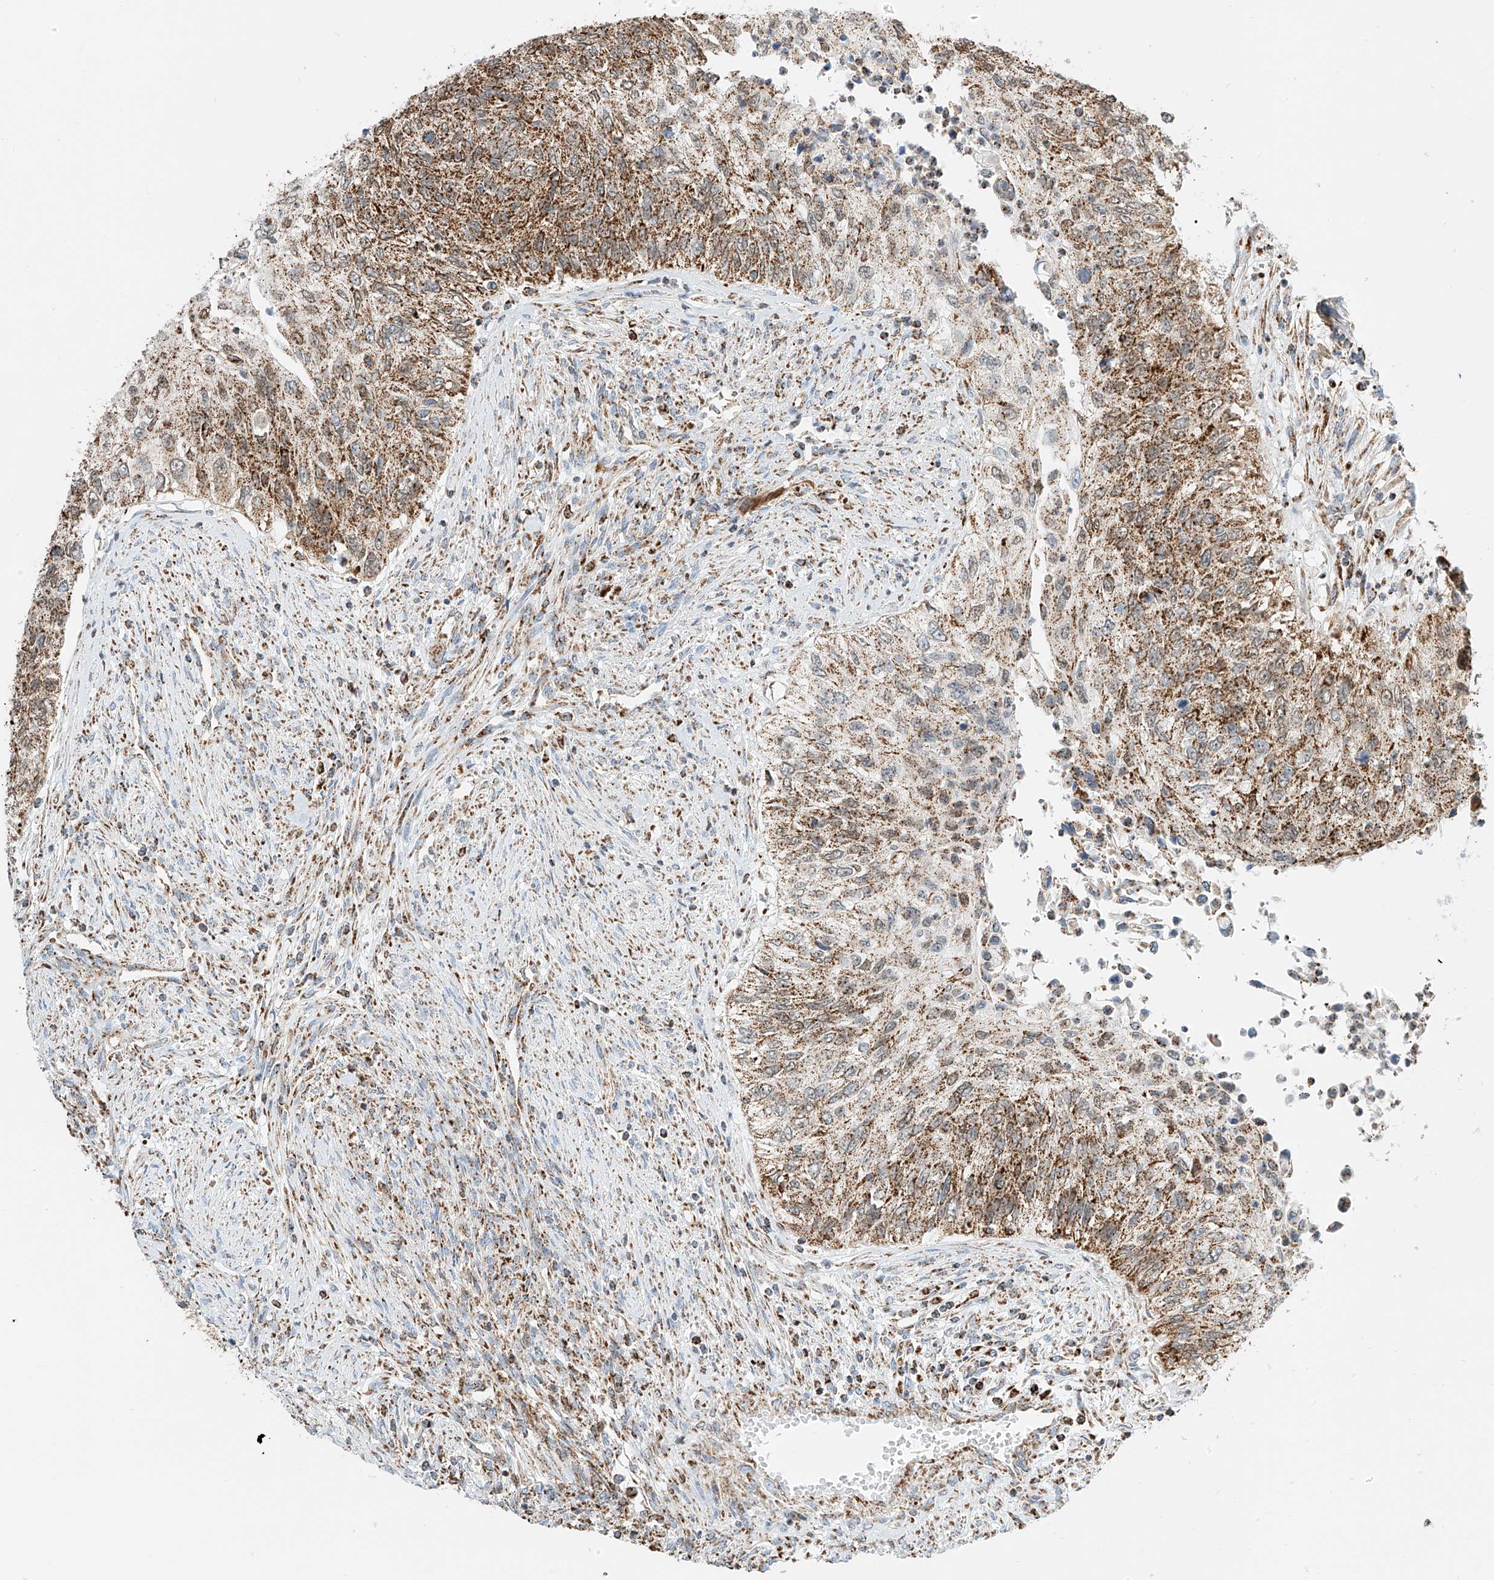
{"staining": {"intensity": "moderate", "quantity": ">75%", "location": "cytoplasmic/membranous"}, "tissue": "urothelial cancer", "cell_type": "Tumor cells", "image_type": "cancer", "snomed": [{"axis": "morphology", "description": "Urothelial carcinoma, High grade"}, {"axis": "topography", "description": "Urinary bladder"}], "caption": "Brown immunohistochemical staining in human high-grade urothelial carcinoma demonstrates moderate cytoplasmic/membranous positivity in approximately >75% of tumor cells.", "gene": "PPA2", "patient": {"sex": "female", "age": 60}}